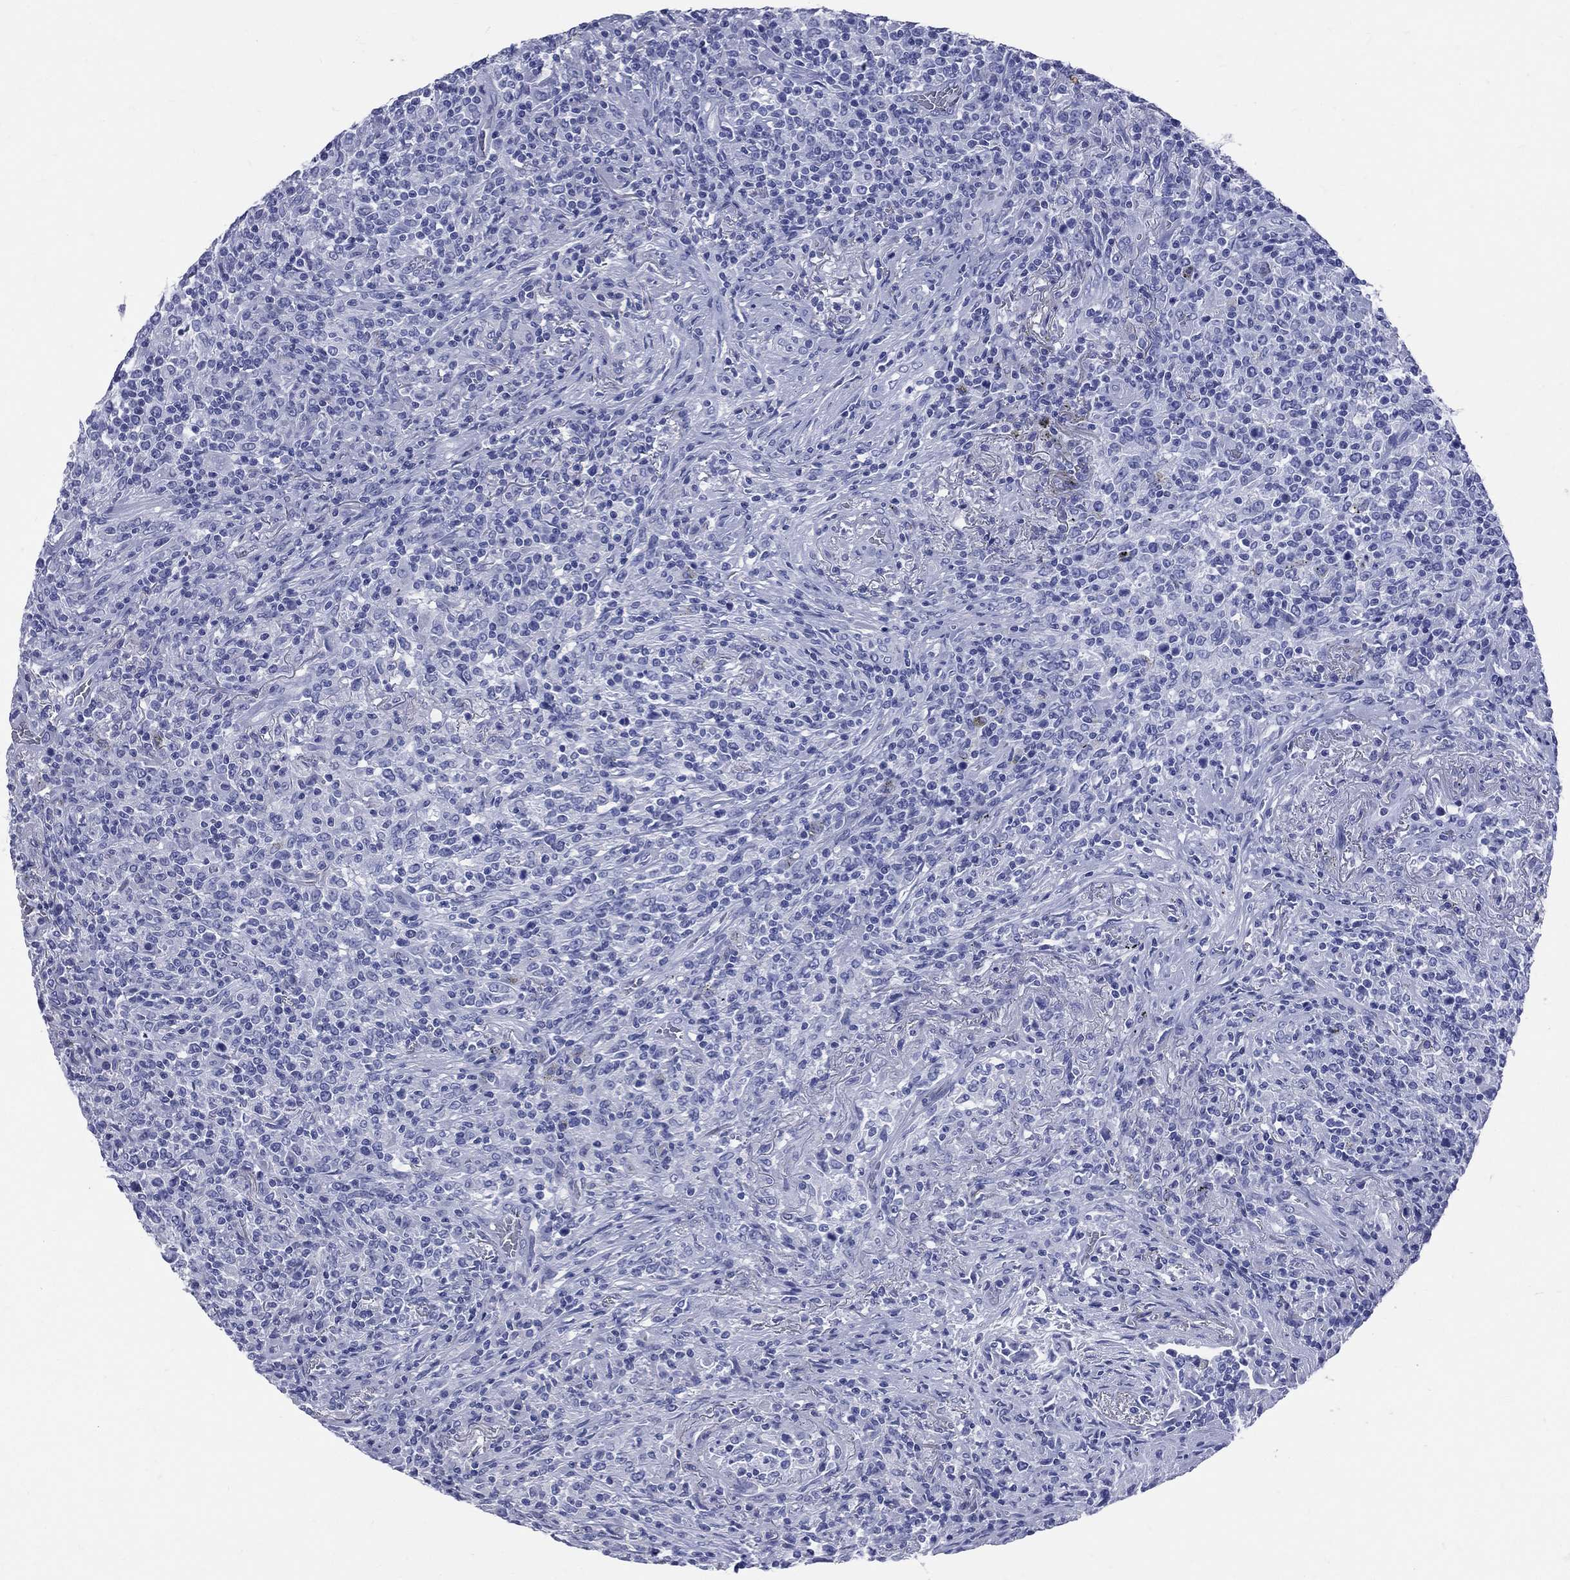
{"staining": {"intensity": "negative", "quantity": "none", "location": "none"}, "tissue": "lymphoma", "cell_type": "Tumor cells", "image_type": "cancer", "snomed": [{"axis": "morphology", "description": "Malignant lymphoma, non-Hodgkin's type, High grade"}, {"axis": "topography", "description": "Lung"}], "caption": "Human high-grade malignant lymphoma, non-Hodgkin's type stained for a protein using immunohistochemistry (IHC) reveals no expression in tumor cells.", "gene": "SYP", "patient": {"sex": "male", "age": 79}}